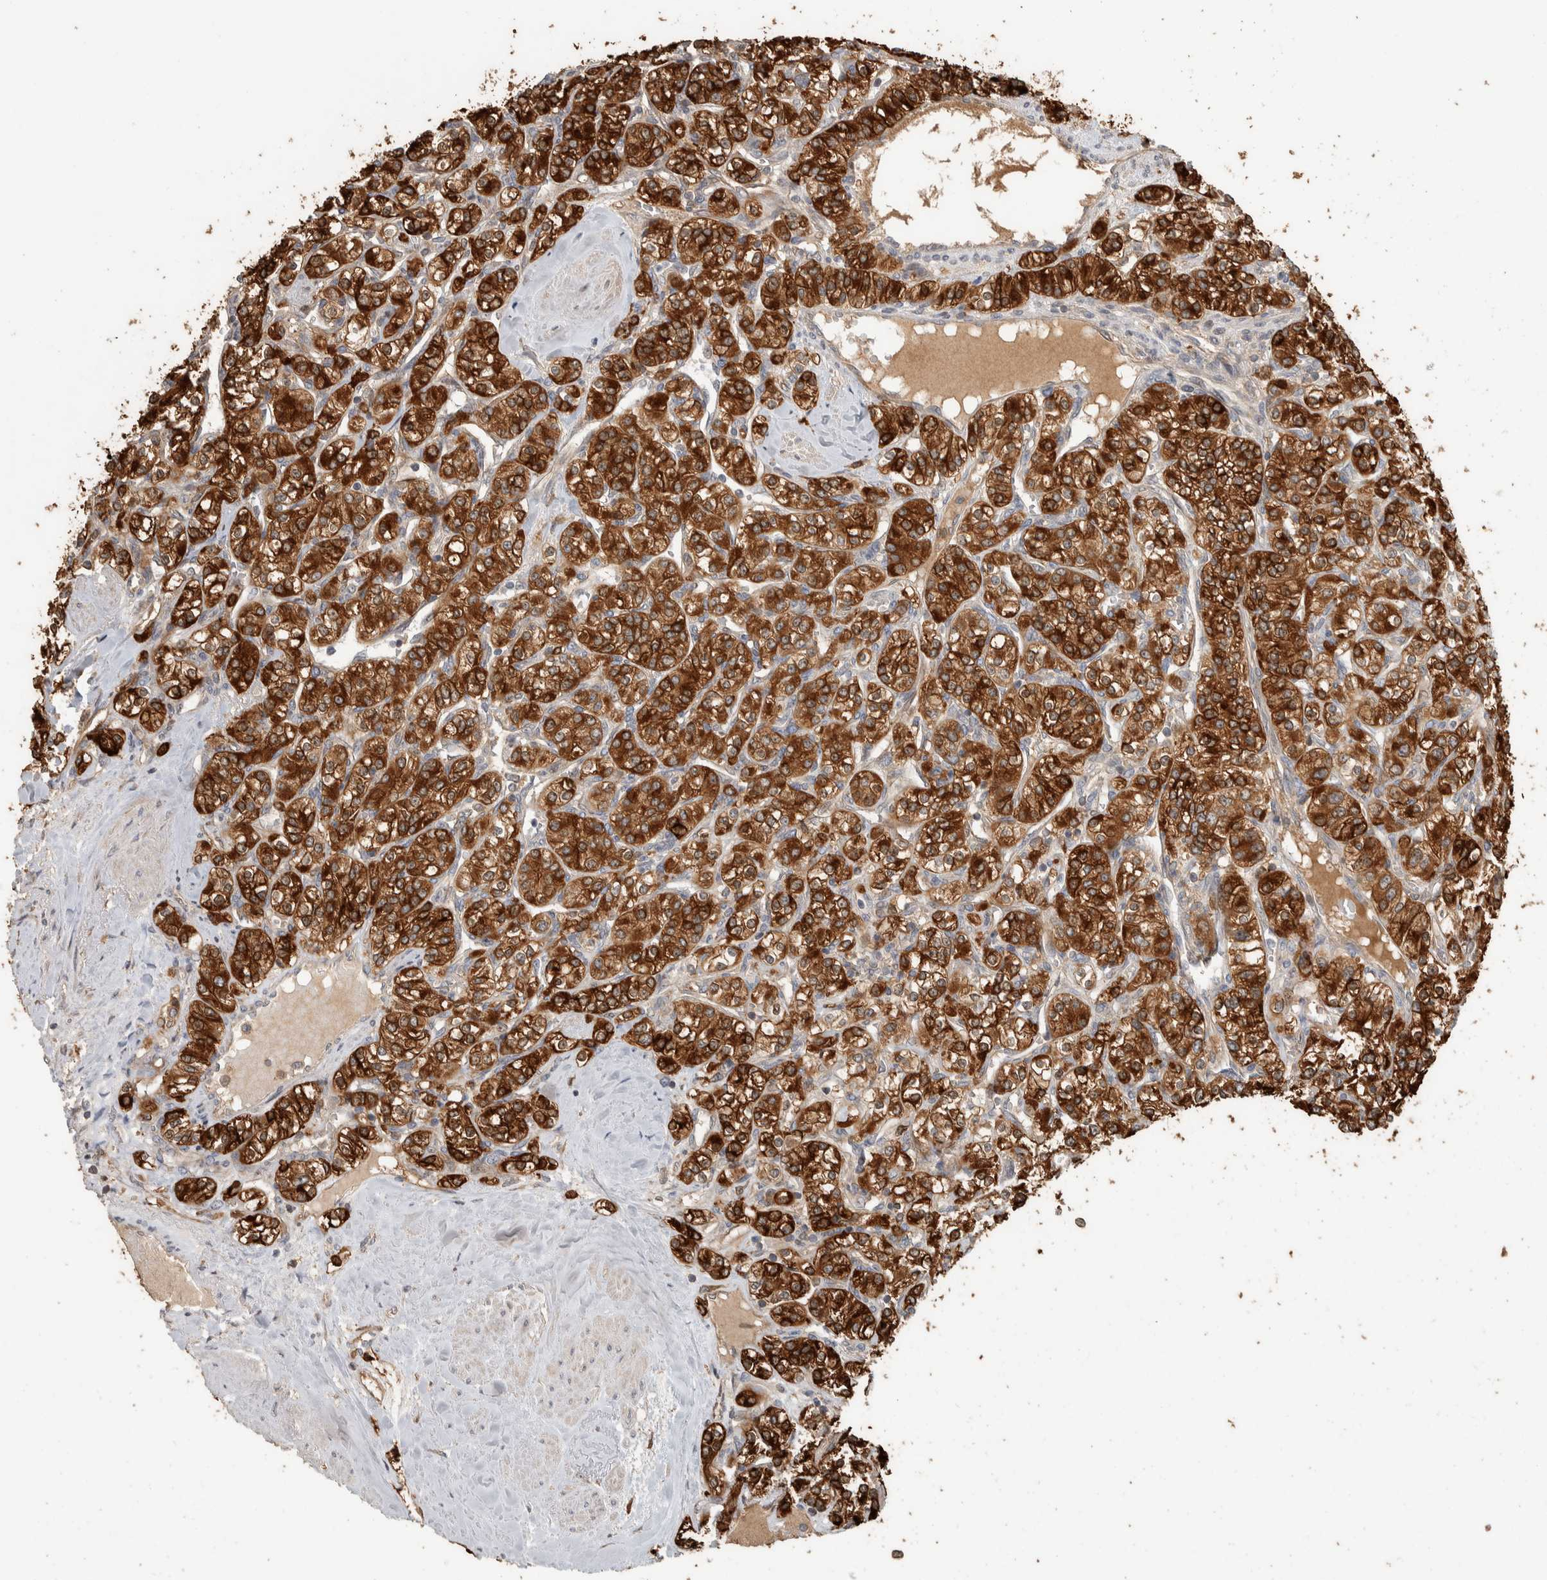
{"staining": {"intensity": "strong", "quantity": ">75%", "location": "cytoplasmic/membranous"}, "tissue": "renal cancer", "cell_type": "Tumor cells", "image_type": "cancer", "snomed": [{"axis": "morphology", "description": "Adenocarcinoma, NOS"}, {"axis": "topography", "description": "Kidney"}], "caption": "Strong cytoplasmic/membranous expression is seen in approximately >75% of tumor cells in adenocarcinoma (renal).", "gene": "CNTROB", "patient": {"sex": "male", "age": 77}}